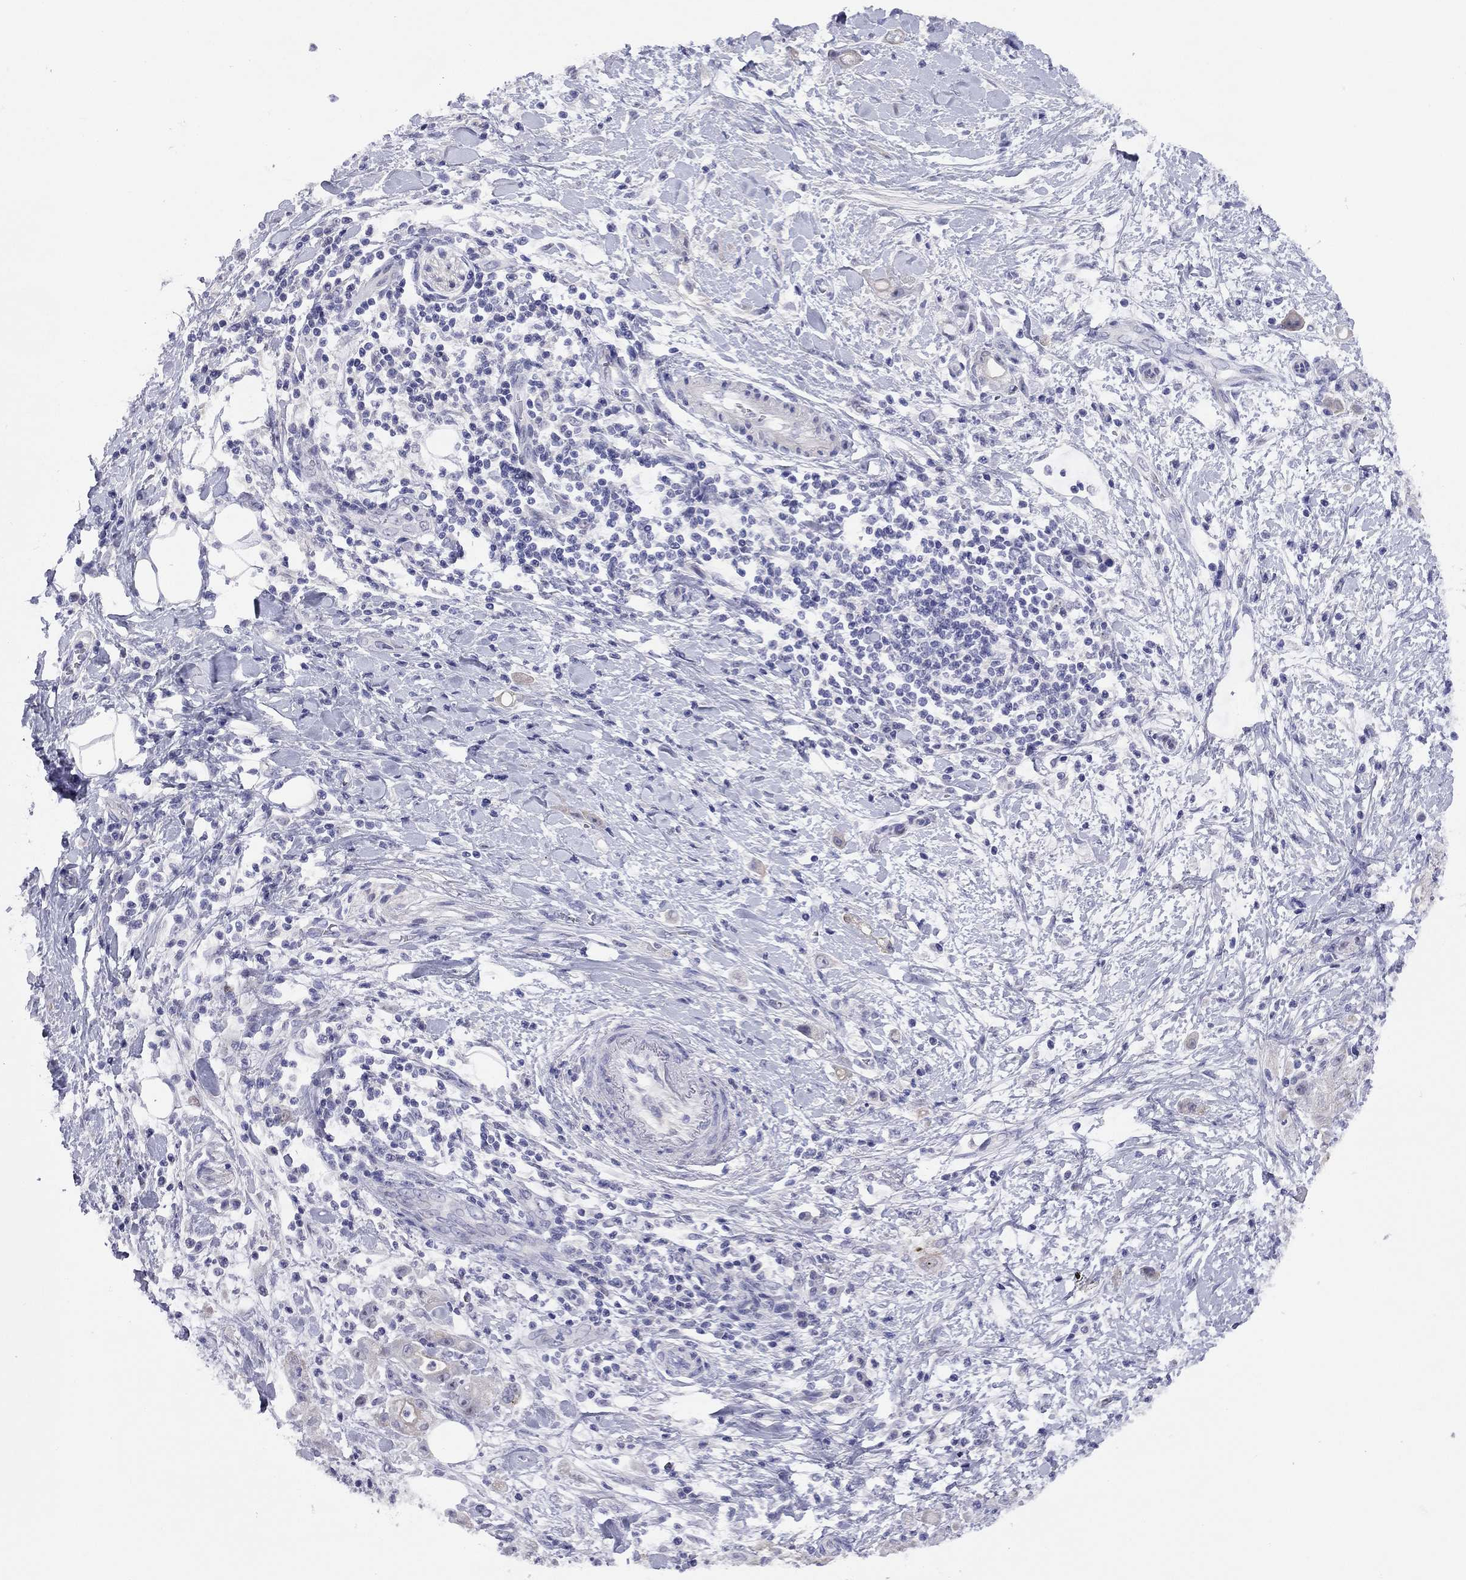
{"staining": {"intensity": "weak", "quantity": "<25%", "location": "cytoplasmic/membranous"}, "tissue": "stomach cancer", "cell_type": "Tumor cells", "image_type": "cancer", "snomed": [{"axis": "morphology", "description": "Adenocarcinoma, NOS"}, {"axis": "topography", "description": "Stomach"}], "caption": "The image demonstrates no staining of tumor cells in stomach cancer (adenocarcinoma). The staining was performed using DAB (3,3'-diaminobenzidine) to visualize the protein expression in brown, while the nuclei were stained in blue with hematoxylin (Magnification: 20x).", "gene": "CMYA5", "patient": {"sex": "male", "age": 58}}